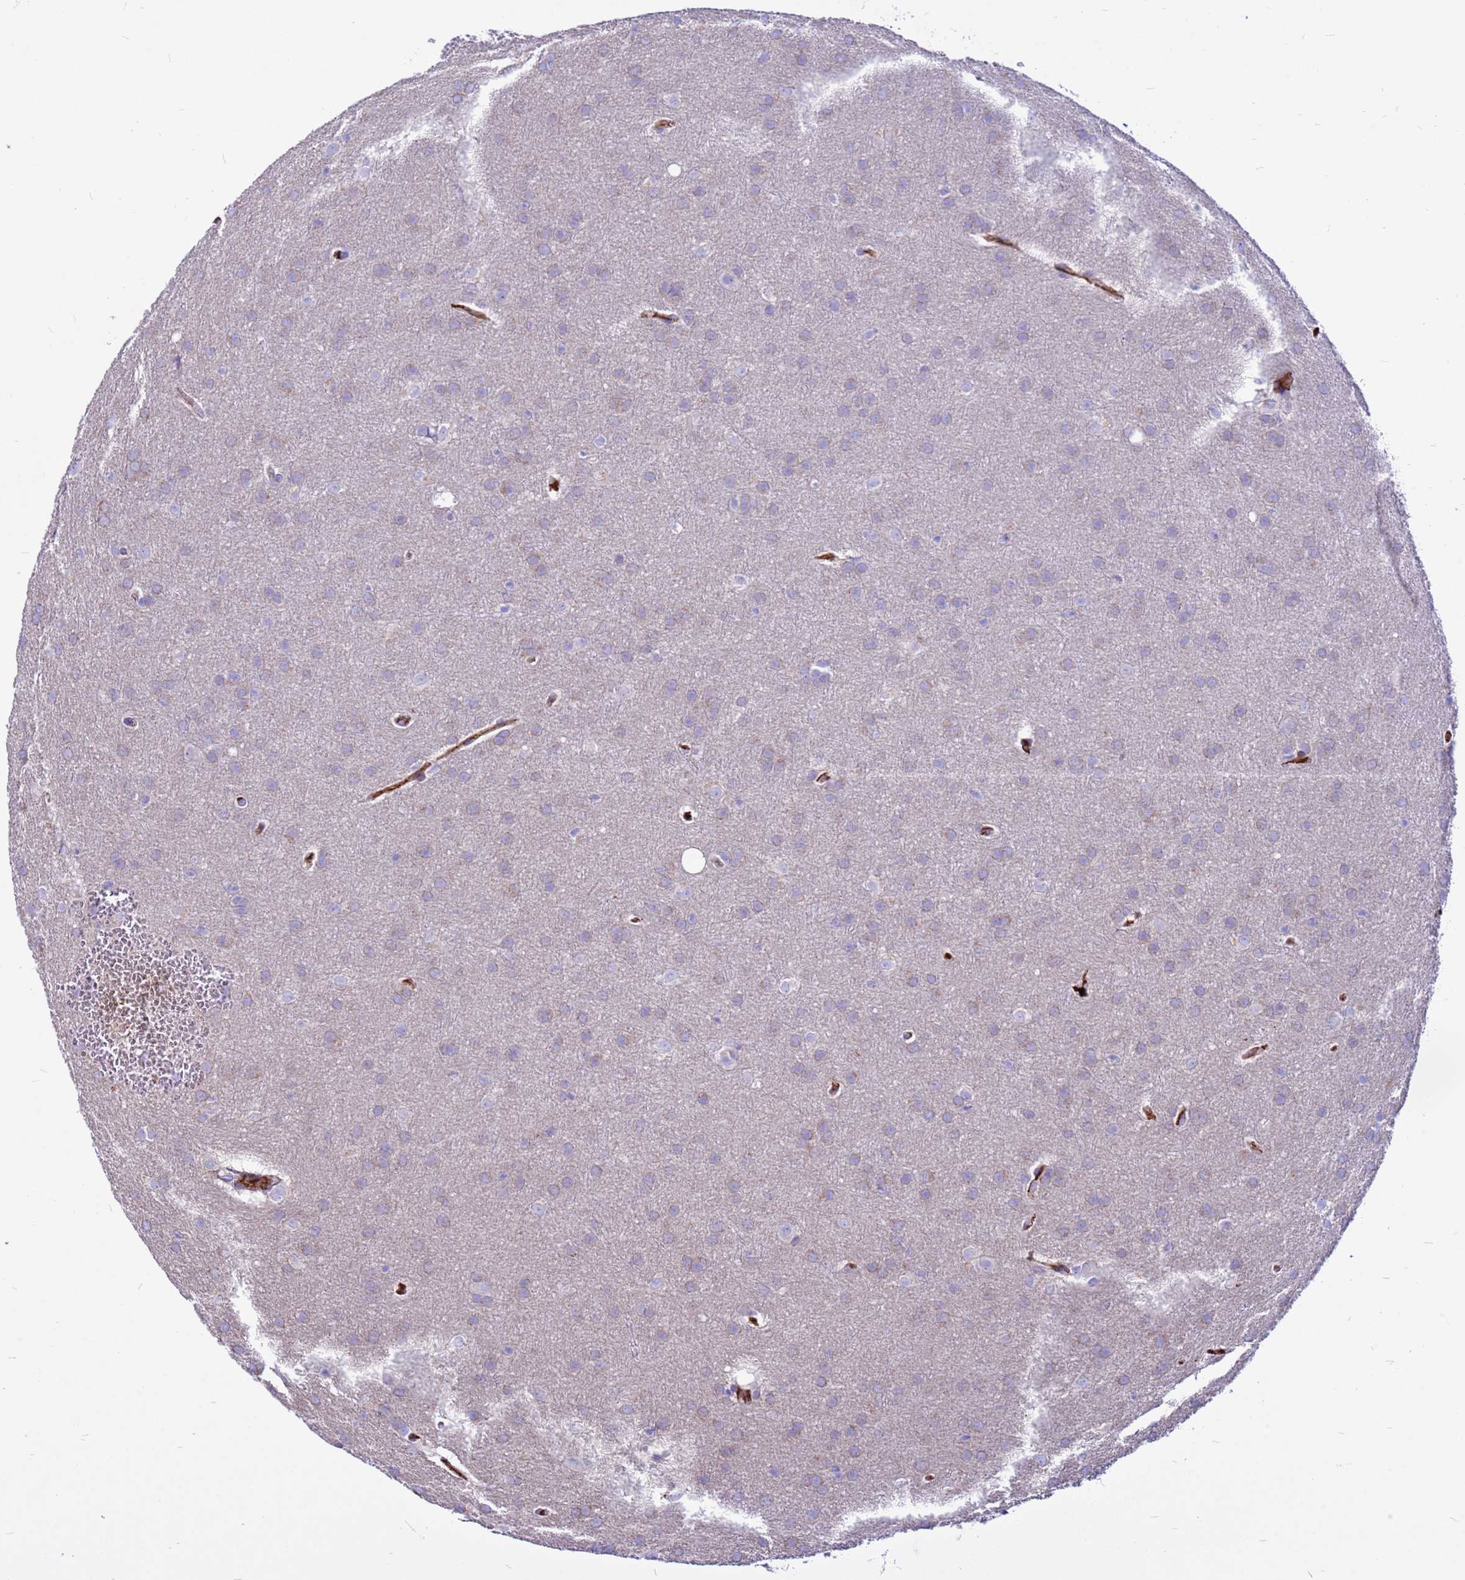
{"staining": {"intensity": "weak", "quantity": "<25%", "location": "cytoplasmic/membranous"}, "tissue": "glioma", "cell_type": "Tumor cells", "image_type": "cancer", "snomed": [{"axis": "morphology", "description": "Glioma, malignant, Low grade"}, {"axis": "topography", "description": "Brain"}], "caption": "The immunohistochemistry photomicrograph has no significant expression in tumor cells of glioma tissue.", "gene": "CRHBP", "patient": {"sex": "female", "age": 32}}